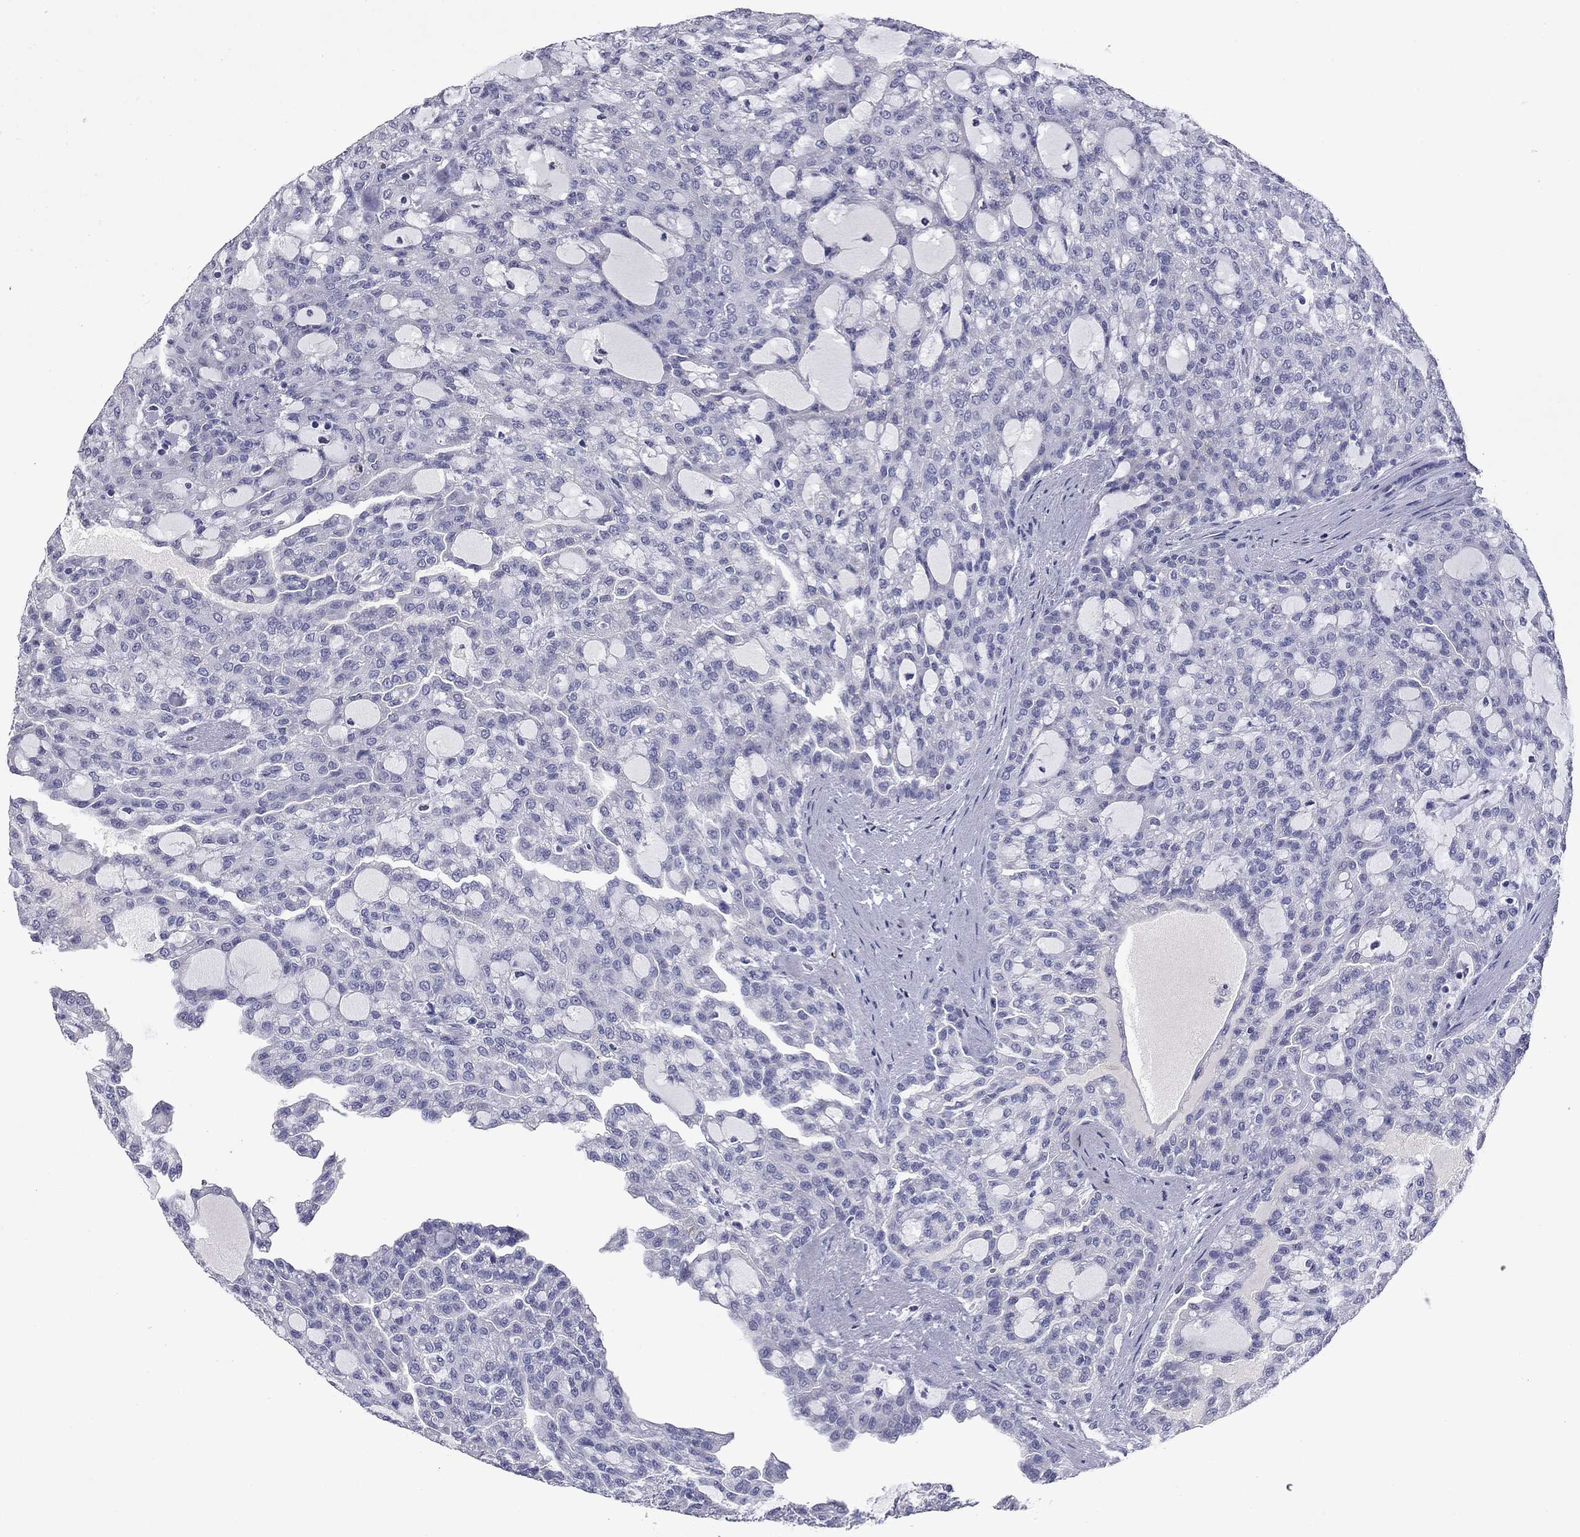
{"staining": {"intensity": "negative", "quantity": "none", "location": "none"}, "tissue": "renal cancer", "cell_type": "Tumor cells", "image_type": "cancer", "snomed": [{"axis": "morphology", "description": "Adenocarcinoma, NOS"}, {"axis": "topography", "description": "Kidney"}], "caption": "Tumor cells show no significant protein positivity in renal adenocarcinoma.", "gene": "CFAP119", "patient": {"sex": "male", "age": 63}}